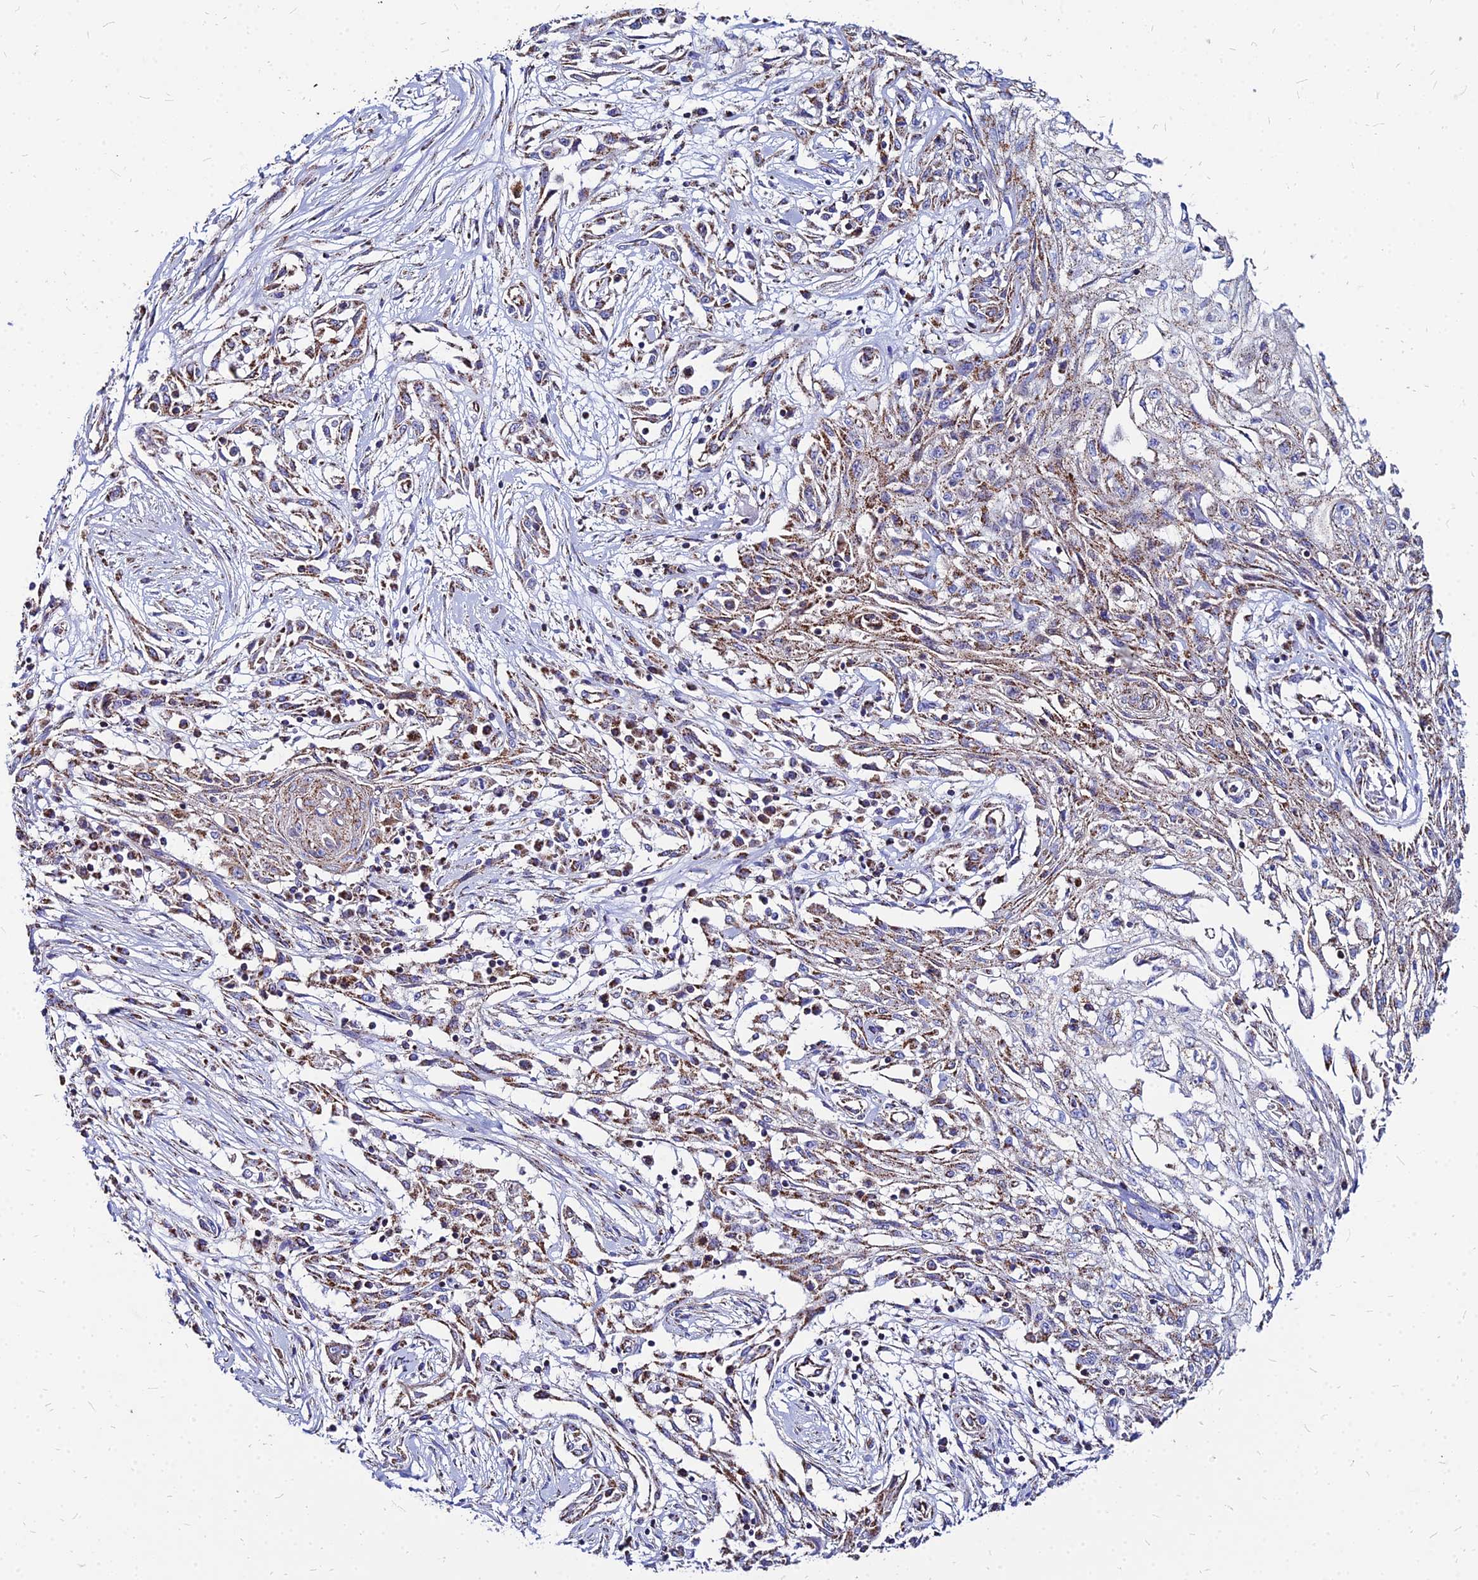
{"staining": {"intensity": "moderate", "quantity": ">75%", "location": "cytoplasmic/membranous"}, "tissue": "skin cancer", "cell_type": "Tumor cells", "image_type": "cancer", "snomed": [{"axis": "morphology", "description": "Squamous cell carcinoma, NOS"}, {"axis": "morphology", "description": "Squamous cell carcinoma, metastatic, NOS"}, {"axis": "topography", "description": "Skin"}, {"axis": "topography", "description": "Lymph node"}], "caption": "This histopathology image exhibits skin metastatic squamous cell carcinoma stained with IHC to label a protein in brown. The cytoplasmic/membranous of tumor cells show moderate positivity for the protein. Nuclei are counter-stained blue.", "gene": "DLD", "patient": {"sex": "male", "age": 75}}